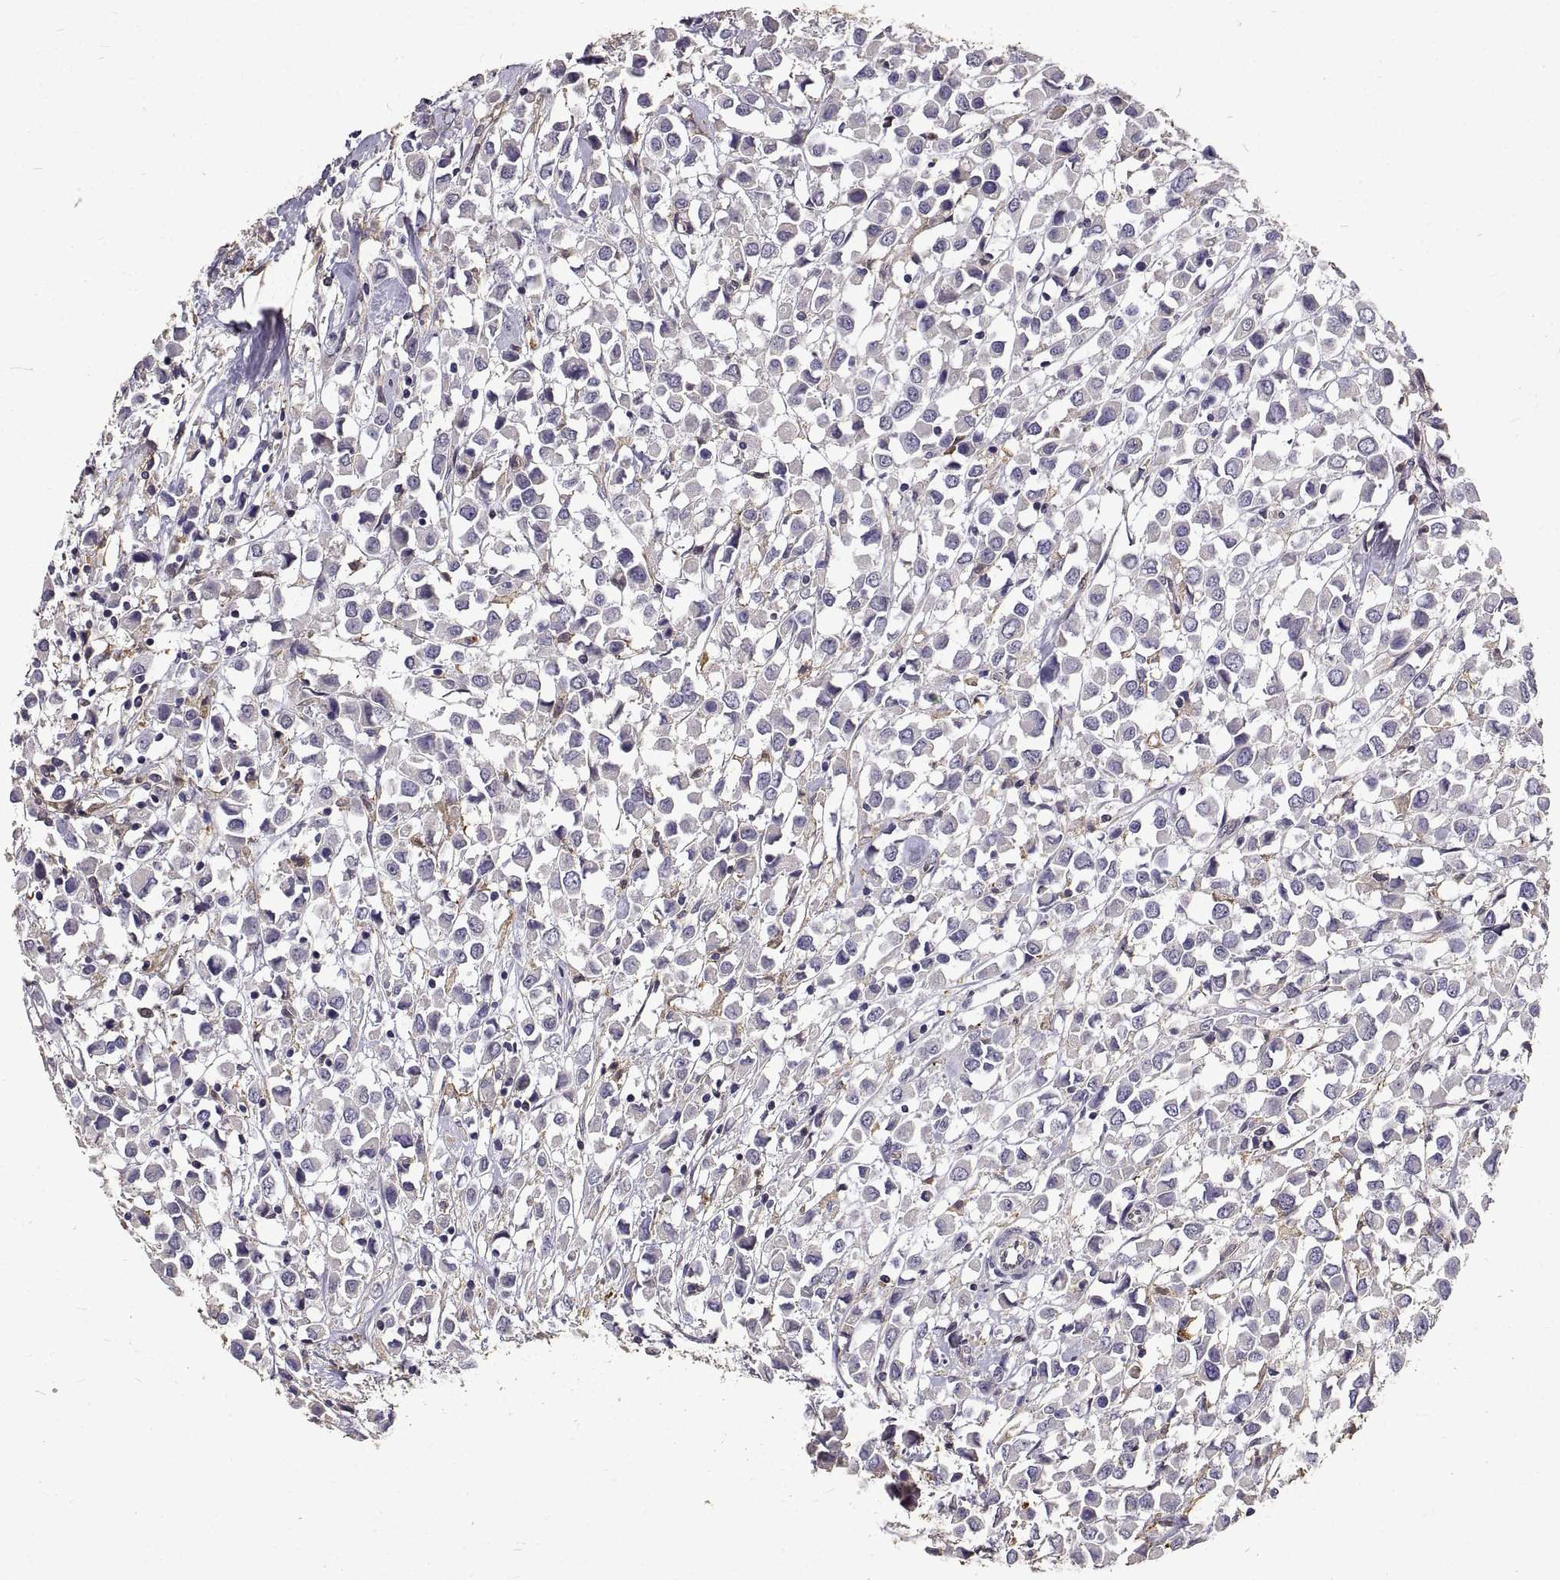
{"staining": {"intensity": "negative", "quantity": "none", "location": "none"}, "tissue": "breast cancer", "cell_type": "Tumor cells", "image_type": "cancer", "snomed": [{"axis": "morphology", "description": "Duct carcinoma"}, {"axis": "topography", "description": "Breast"}], "caption": "DAB (3,3'-diaminobenzidine) immunohistochemical staining of breast intraductal carcinoma demonstrates no significant expression in tumor cells. (DAB (3,3'-diaminobenzidine) immunohistochemistry (IHC), high magnification).", "gene": "PEA15", "patient": {"sex": "female", "age": 61}}